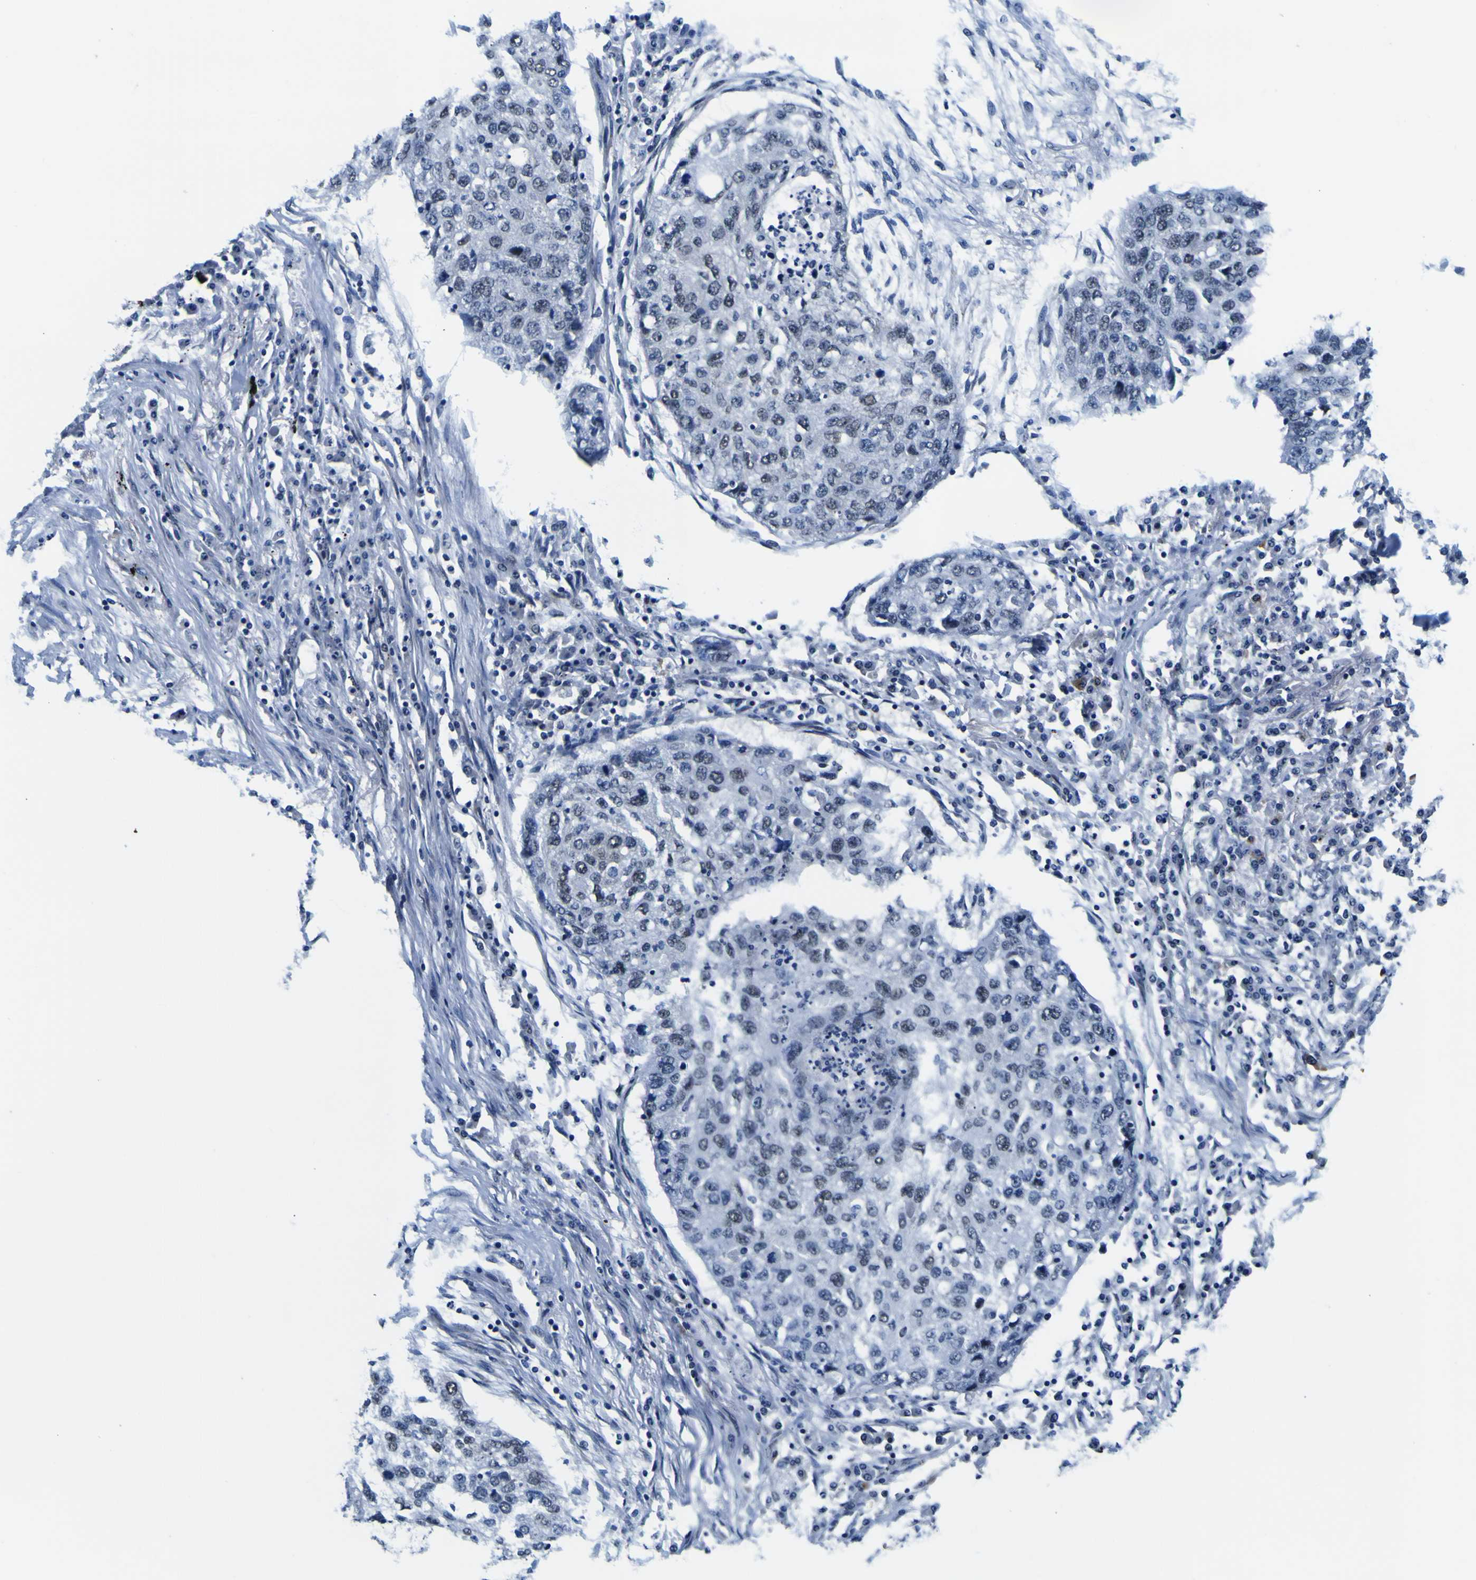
{"staining": {"intensity": "negative", "quantity": "none", "location": "none"}, "tissue": "lung cancer", "cell_type": "Tumor cells", "image_type": "cancer", "snomed": [{"axis": "morphology", "description": "Squamous cell carcinoma, NOS"}, {"axis": "topography", "description": "Lung"}], "caption": "This is an immunohistochemistry (IHC) micrograph of human lung cancer. There is no expression in tumor cells.", "gene": "CUL4B", "patient": {"sex": "female", "age": 63}}